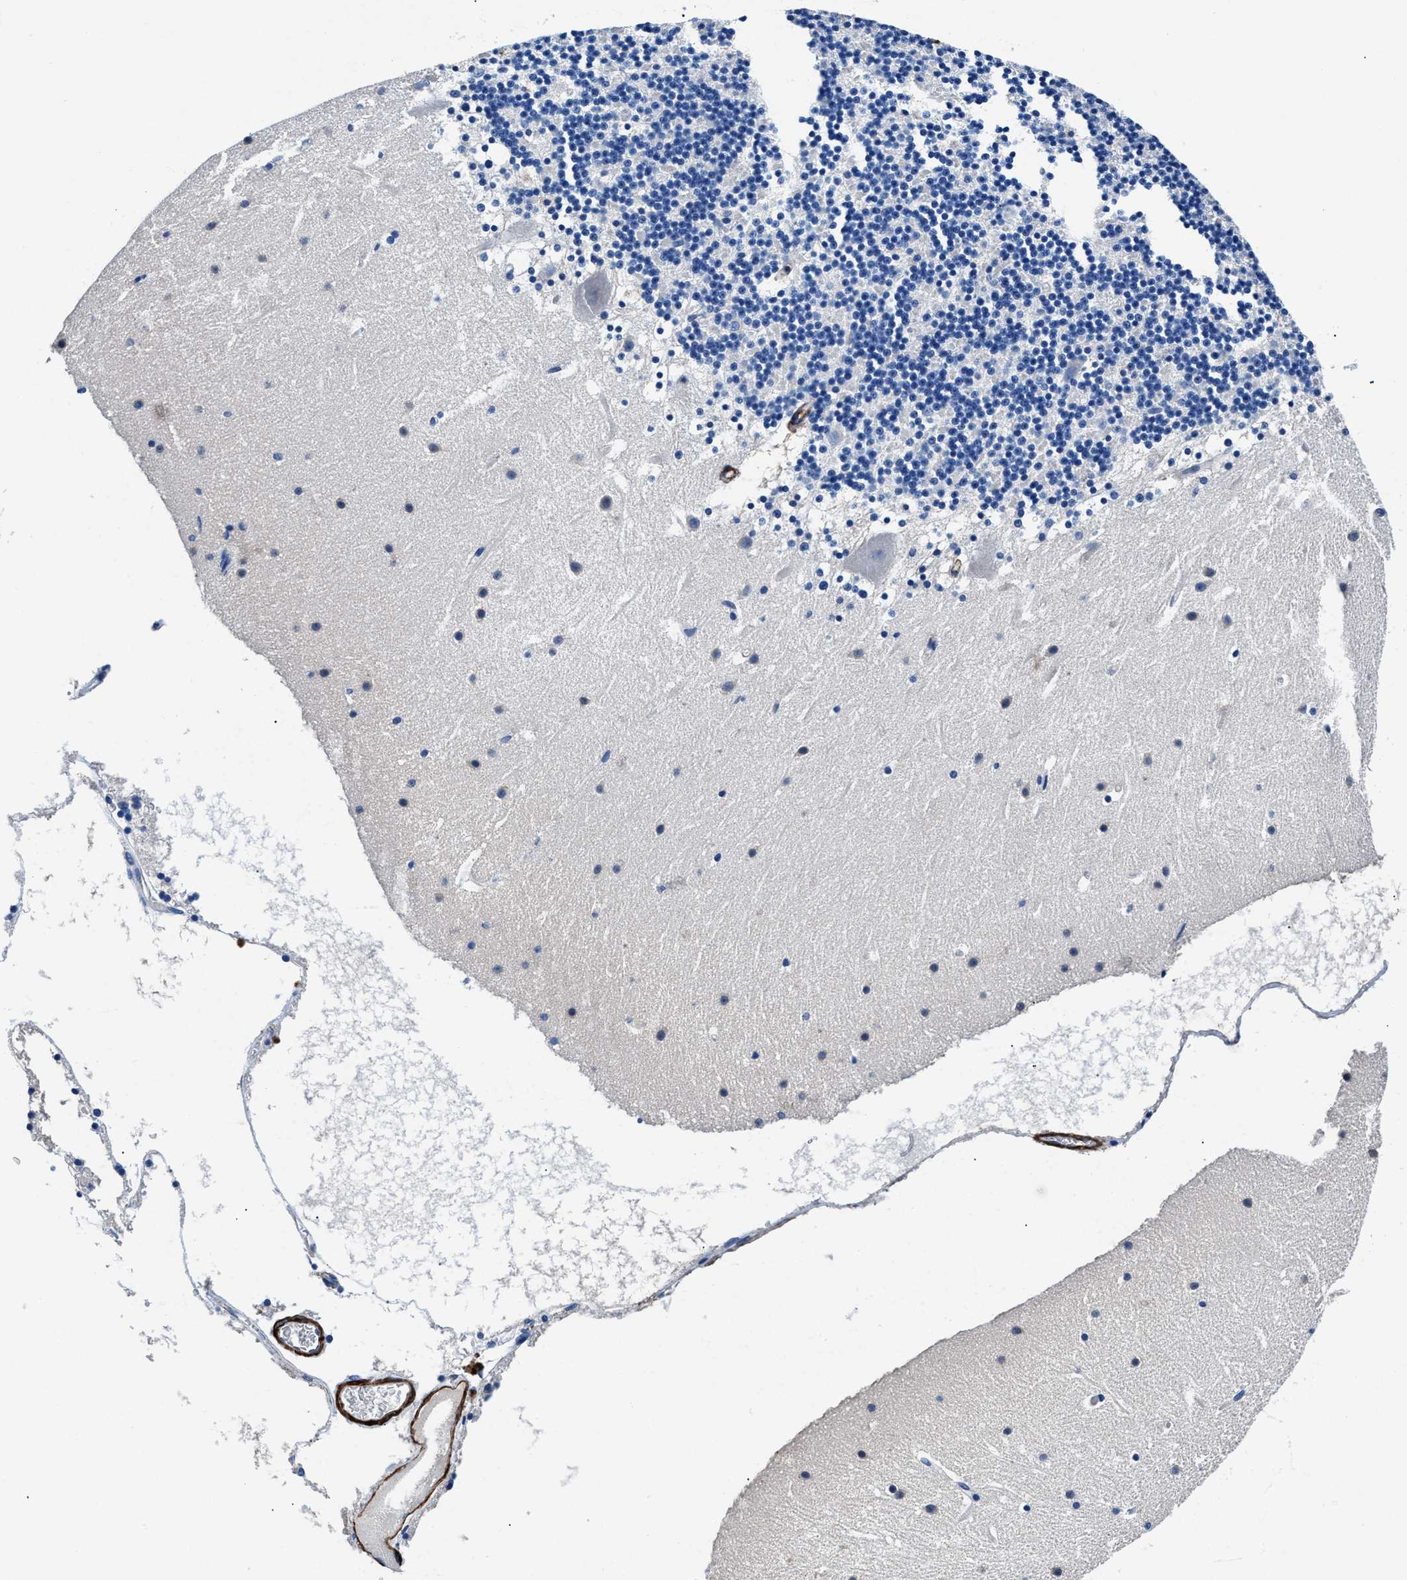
{"staining": {"intensity": "negative", "quantity": "none", "location": "none"}, "tissue": "cerebellum", "cell_type": "Cells in granular layer", "image_type": "normal", "snomed": [{"axis": "morphology", "description": "Normal tissue, NOS"}, {"axis": "topography", "description": "Cerebellum"}], "caption": "Image shows no protein positivity in cells in granular layer of benign cerebellum.", "gene": "TEX261", "patient": {"sex": "male", "age": 45}}